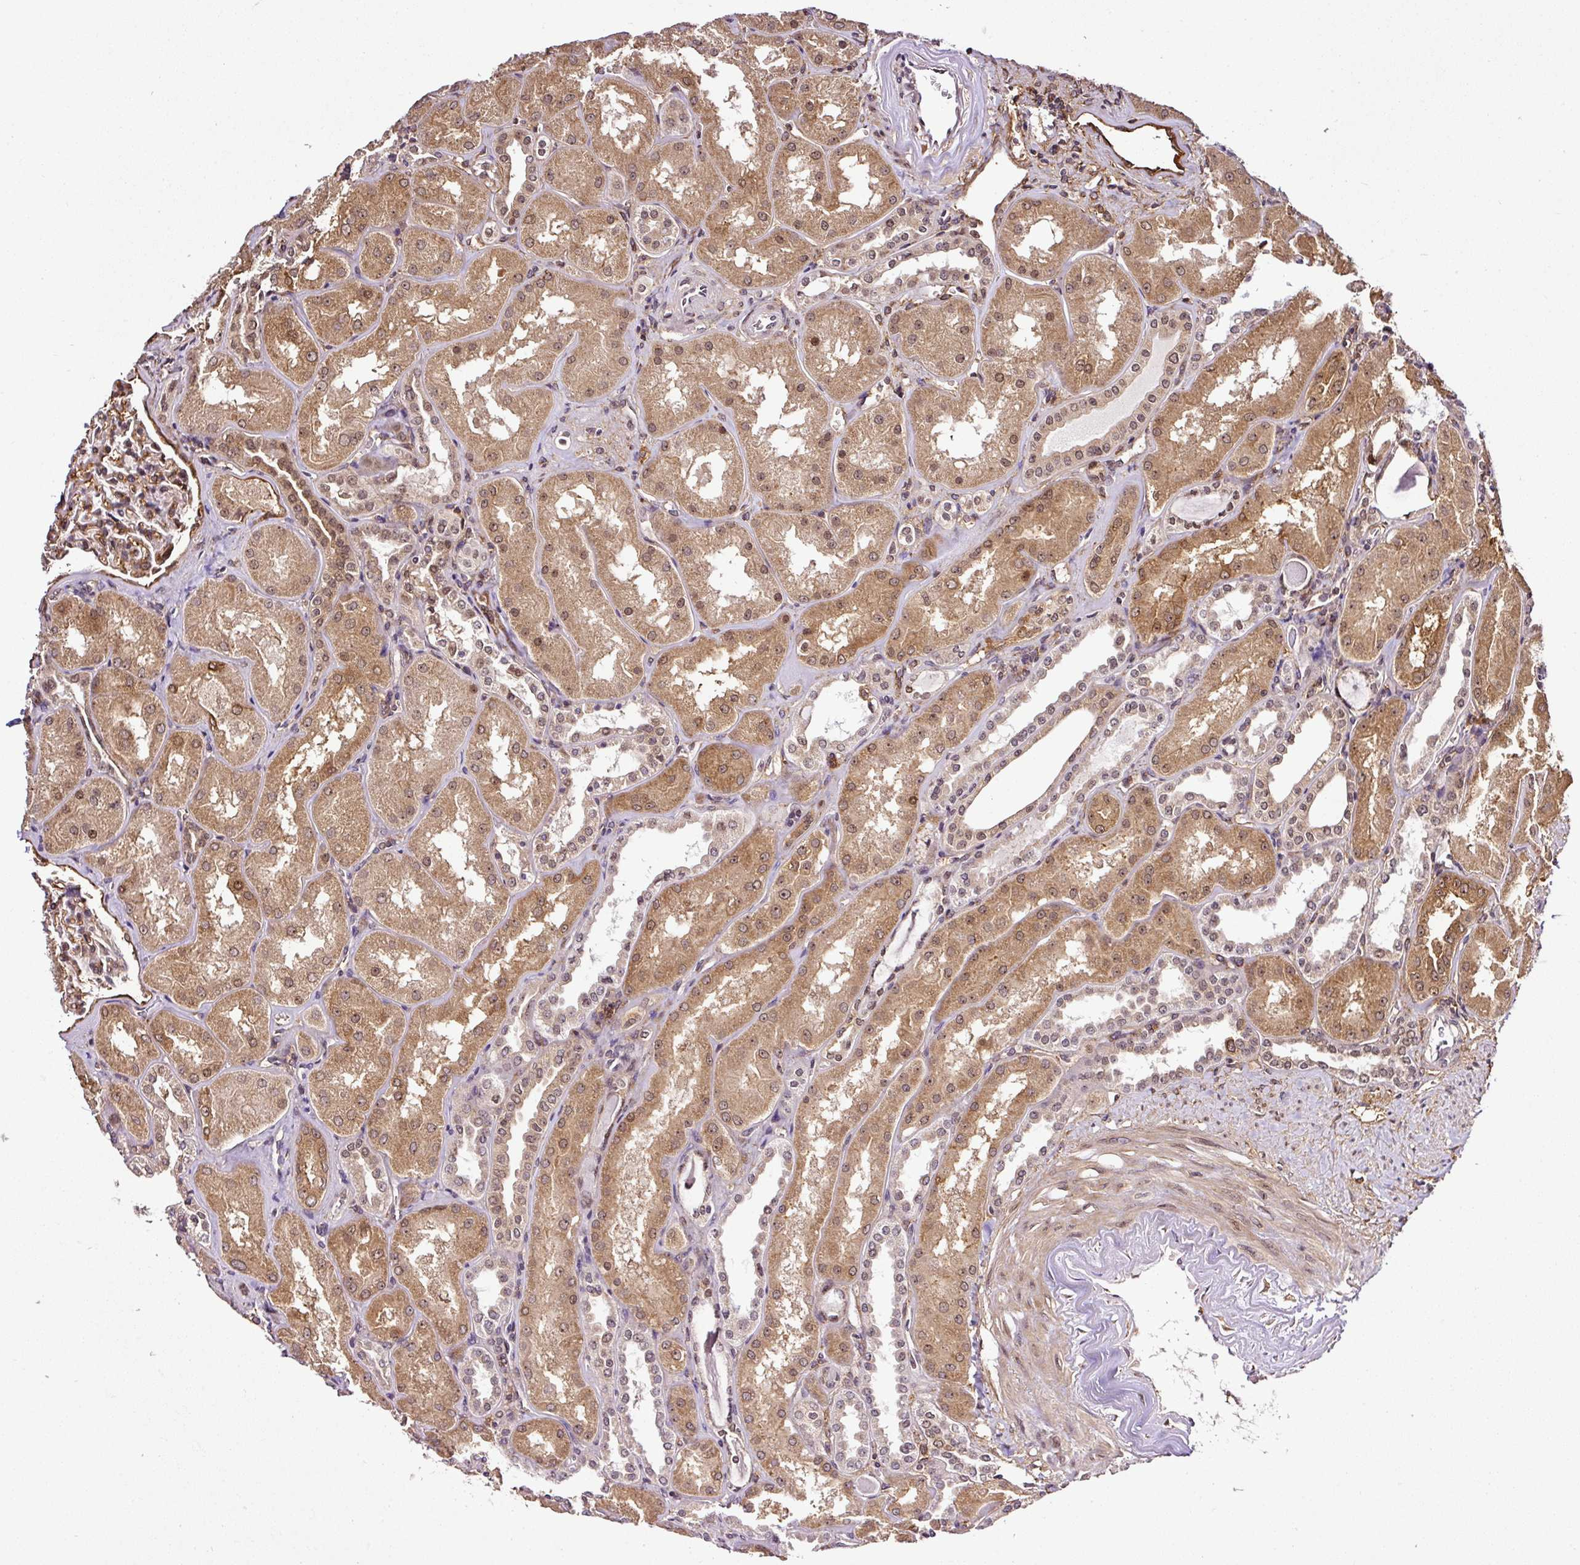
{"staining": {"intensity": "moderate", "quantity": ">75%", "location": "cytoplasmic/membranous,nuclear"}, "tissue": "kidney", "cell_type": "Cells in glomeruli", "image_type": "normal", "snomed": [{"axis": "morphology", "description": "Normal tissue, NOS"}, {"axis": "topography", "description": "Kidney"}], "caption": "Moderate cytoplasmic/membranous,nuclear protein positivity is present in approximately >75% of cells in glomeruli in kidney. The staining is performed using DAB brown chromogen to label protein expression. The nuclei are counter-stained blue using hematoxylin.", "gene": "FAM153A", "patient": {"sex": "male", "age": 61}}